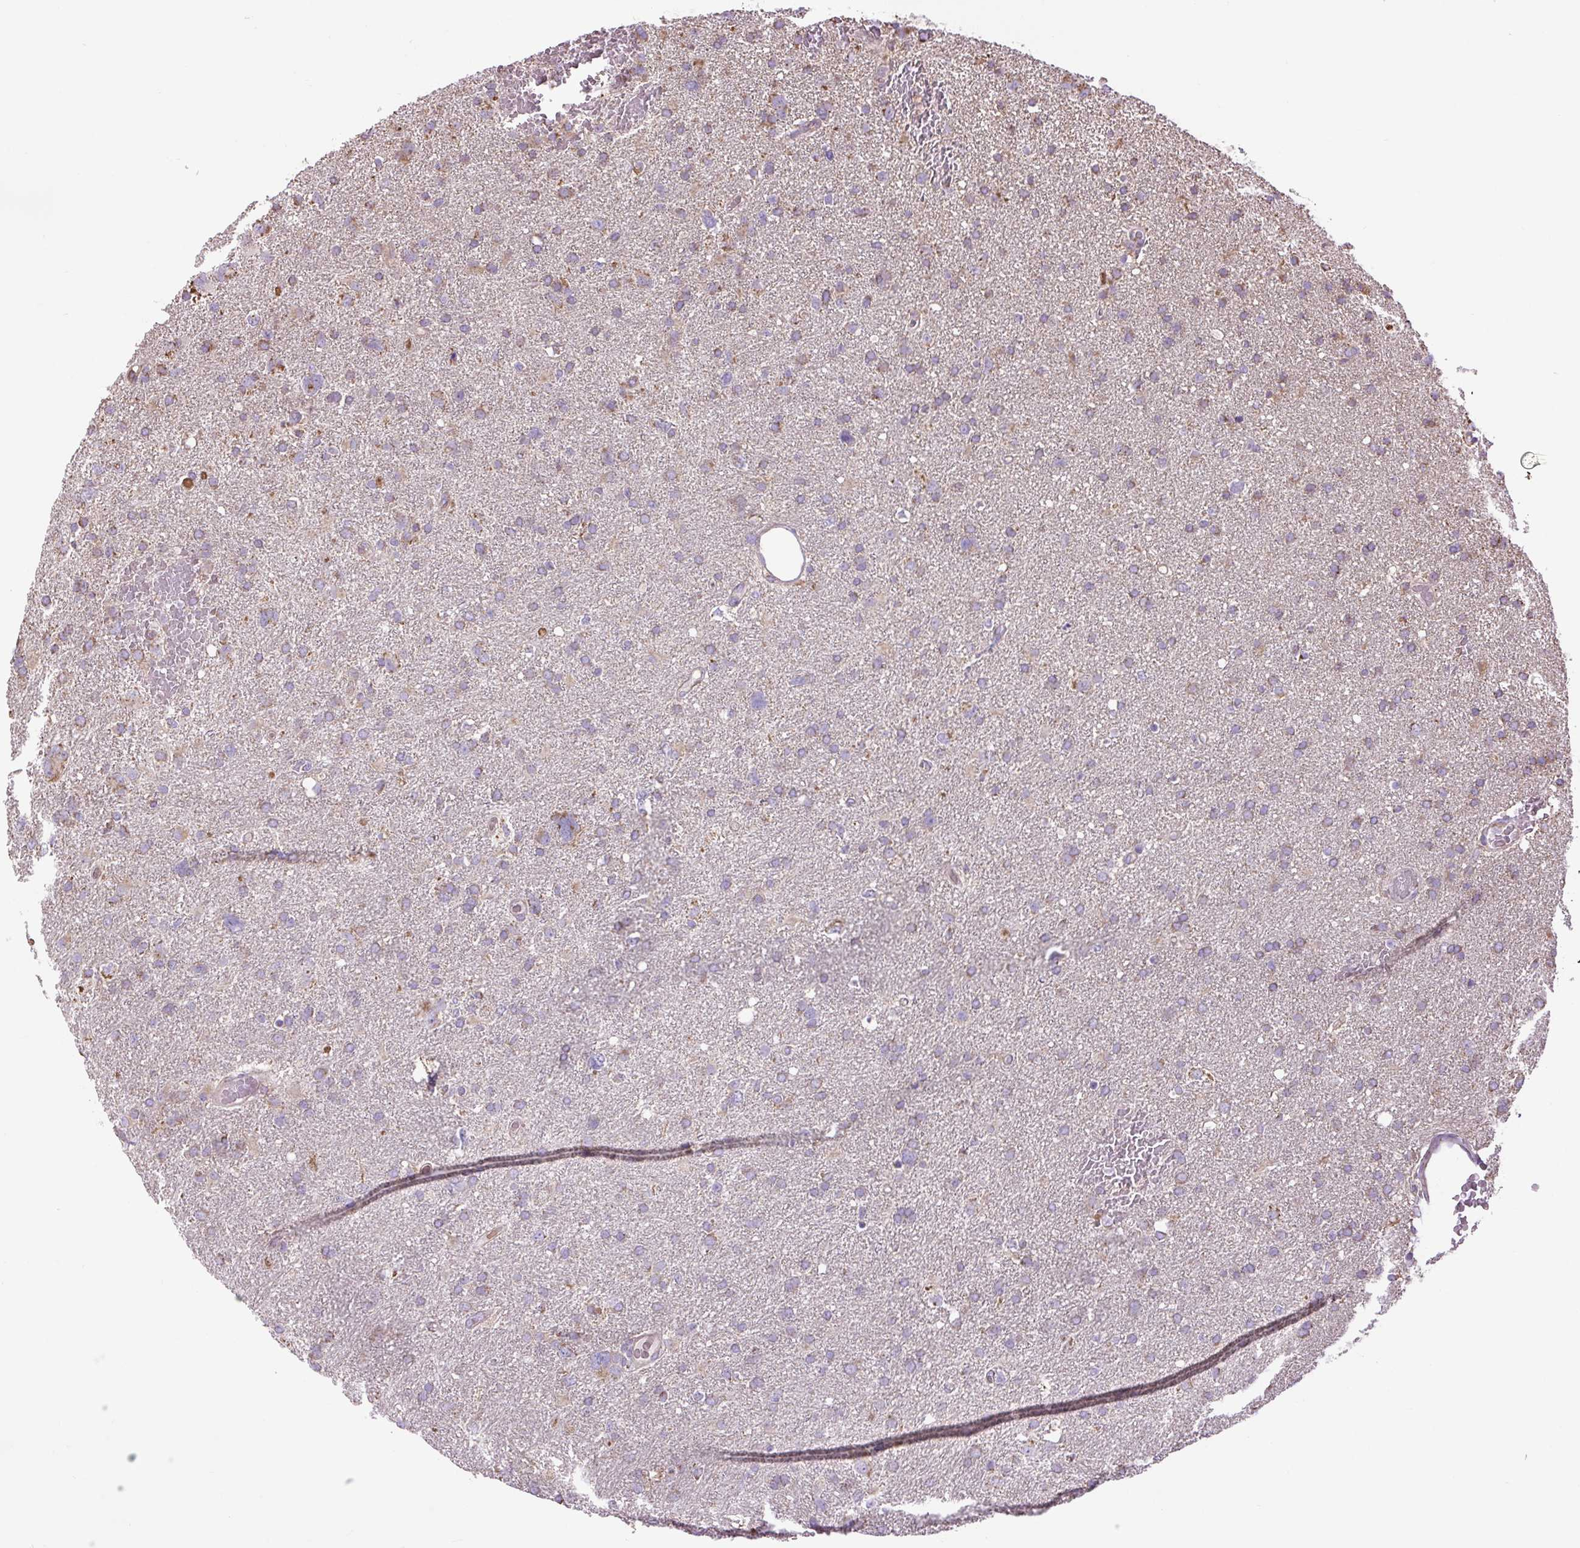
{"staining": {"intensity": "moderate", "quantity": "<25%", "location": "cytoplasmic/membranous"}, "tissue": "glioma", "cell_type": "Tumor cells", "image_type": "cancer", "snomed": [{"axis": "morphology", "description": "Glioma, malignant, High grade"}, {"axis": "topography", "description": "Brain"}], "caption": "IHC image of human glioma stained for a protein (brown), which exhibits low levels of moderate cytoplasmic/membranous positivity in about <25% of tumor cells.", "gene": "PLCG1", "patient": {"sex": "male", "age": 61}}